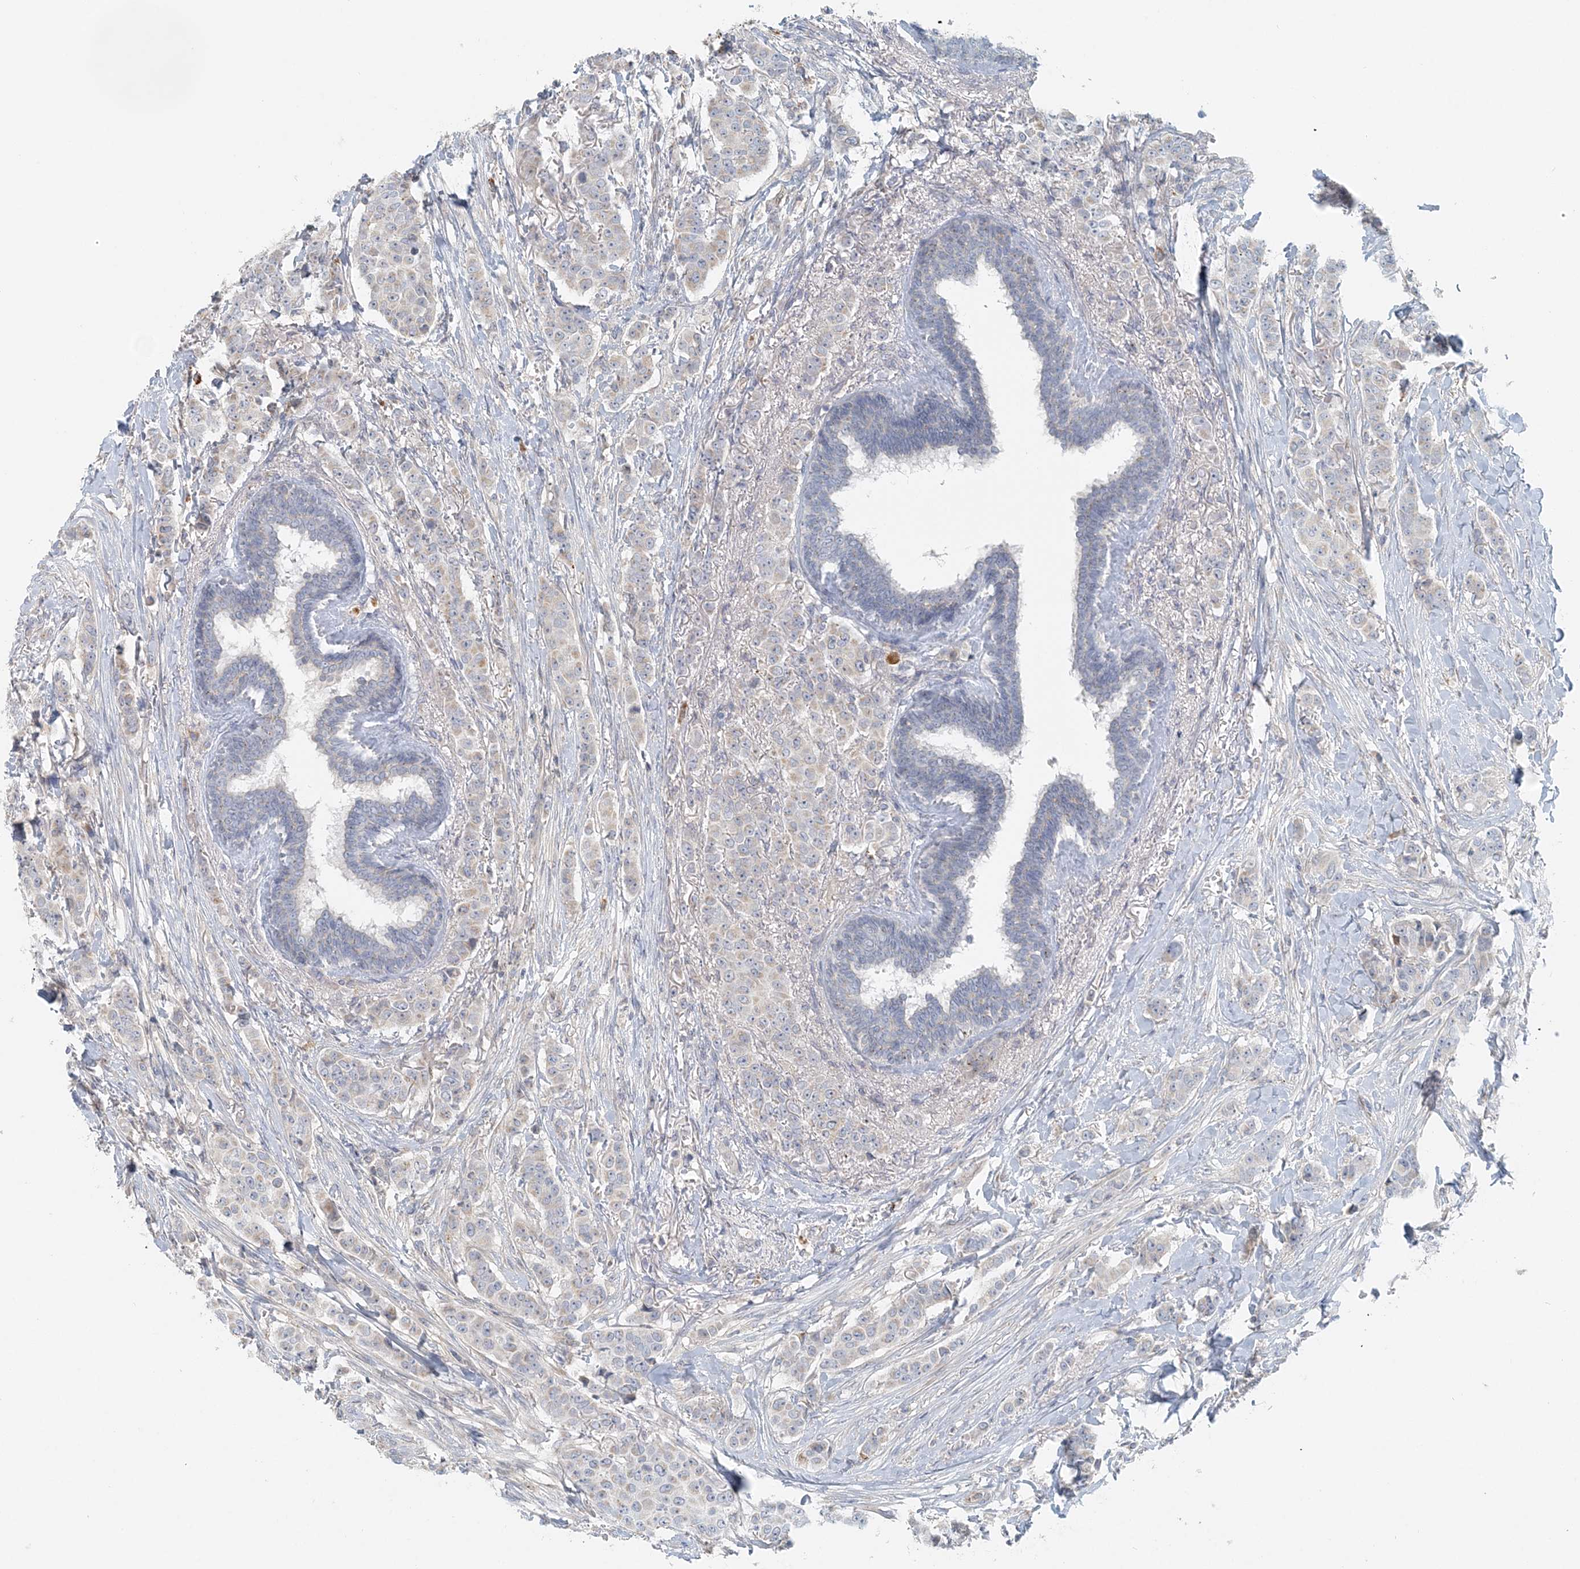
{"staining": {"intensity": "negative", "quantity": "none", "location": "none"}, "tissue": "breast cancer", "cell_type": "Tumor cells", "image_type": "cancer", "snomed": [{"axis": "morphology", "description": "Duct carcinoma"}, {"axis": "topography", "description": "Breast"}], "caption": "Tumor cells show no significant protein positivity in intraductal carcinoma (breast). (Stains: DAB (3,3'-diaminobenzidine) immunohistochemistry (IHC) with hematoxylin counter stain, Microscopy: brightfield microscopy at high magnification).", "gene": "NAA11", "patient": {"sex": "female", "age": 40}}